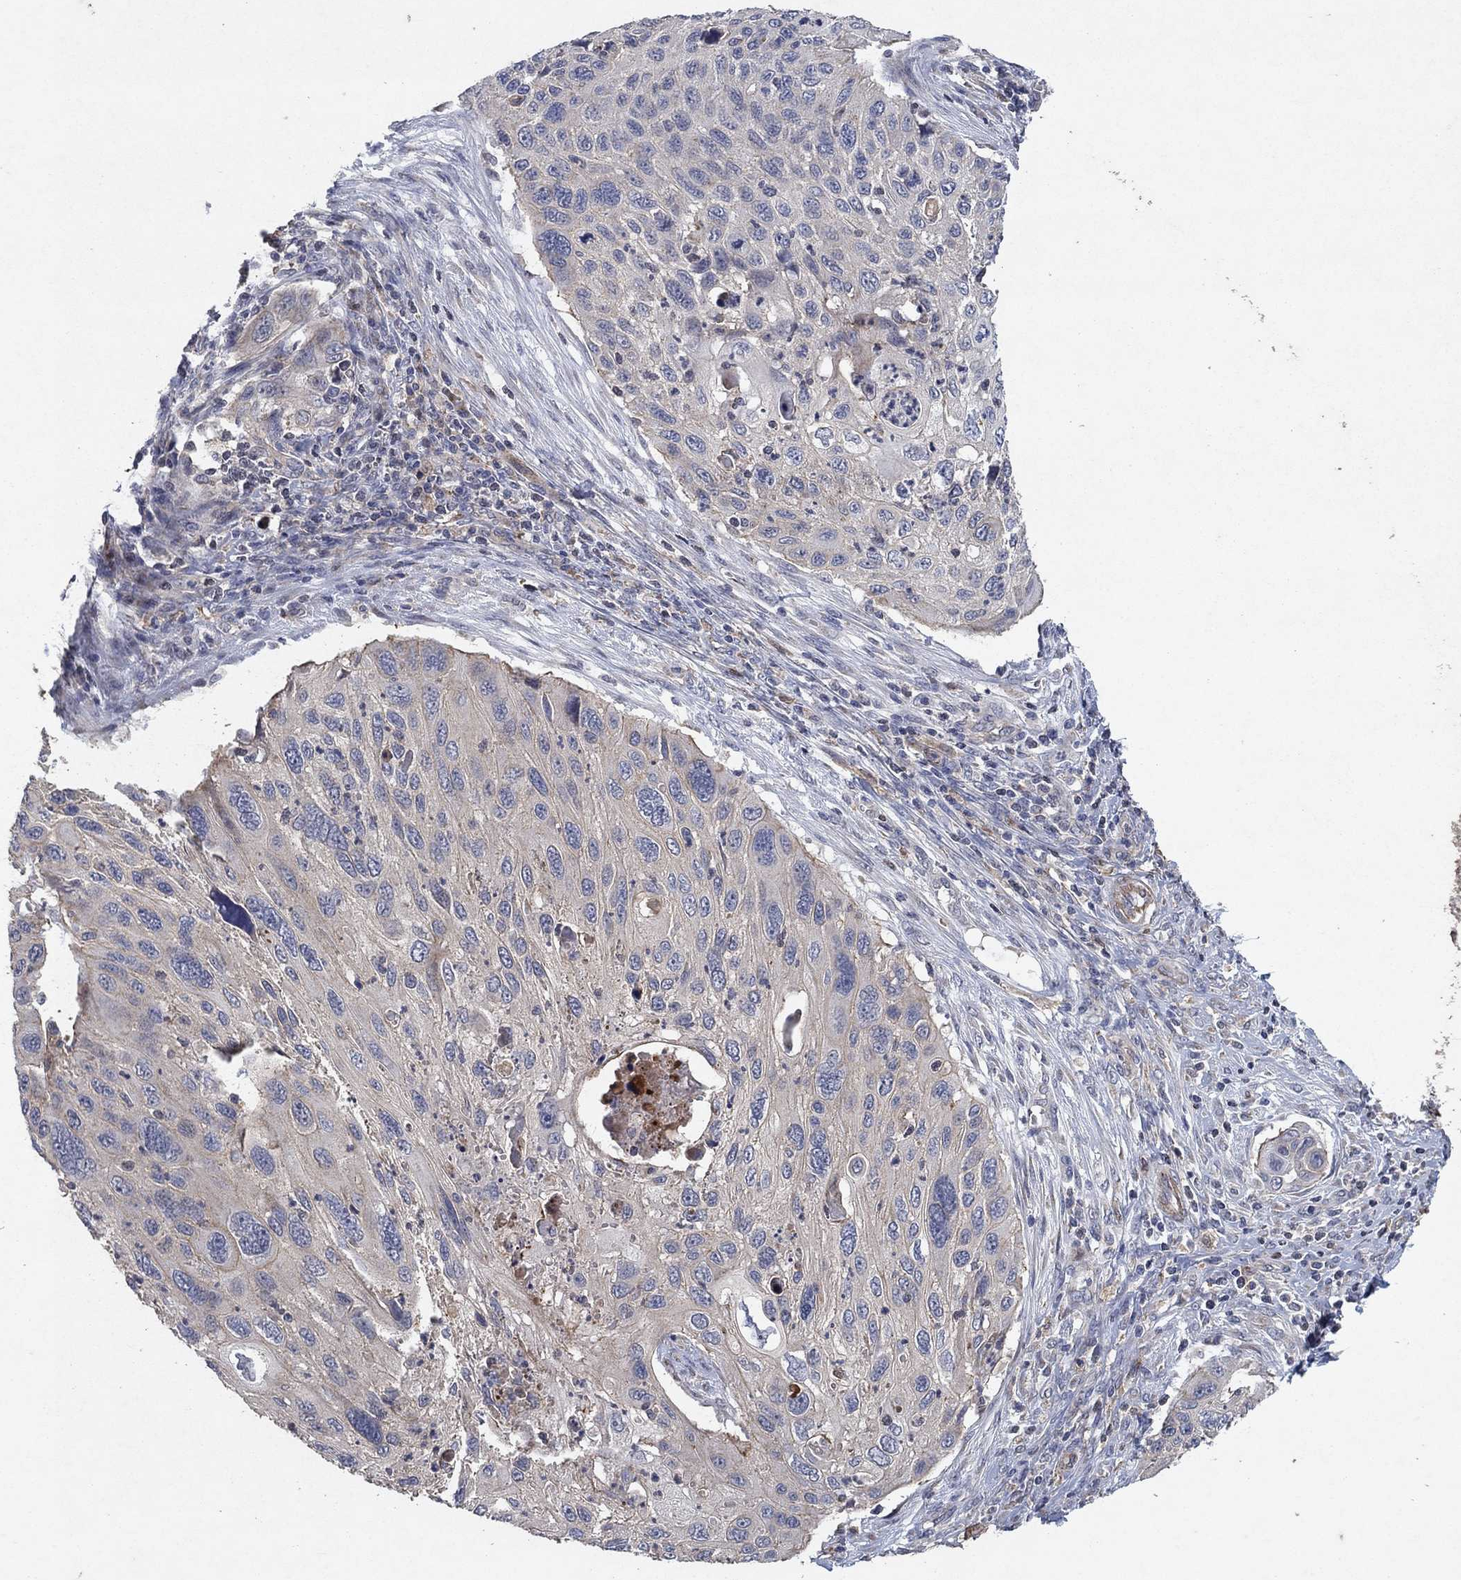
{"staining": {"intensity": "negative", "quantity": "none", "location": "none"}, "tissue": "cervical cancer", "cell_type": "Tumor cells", "image_type": "cancer", "snomed": [{"axis": "morphology", "description": "Squamous cell carcinoma, NOS"}, {"axis": "topography", "description": "Cervix"}], "caption": "An immunohistochemistry (IHC) histopathology image of cervical cancer is shown. There is no staining in tumor cells of cervical cancer.", "gene": "FRG1", "patient": {"sex": "female", "age": 70}}